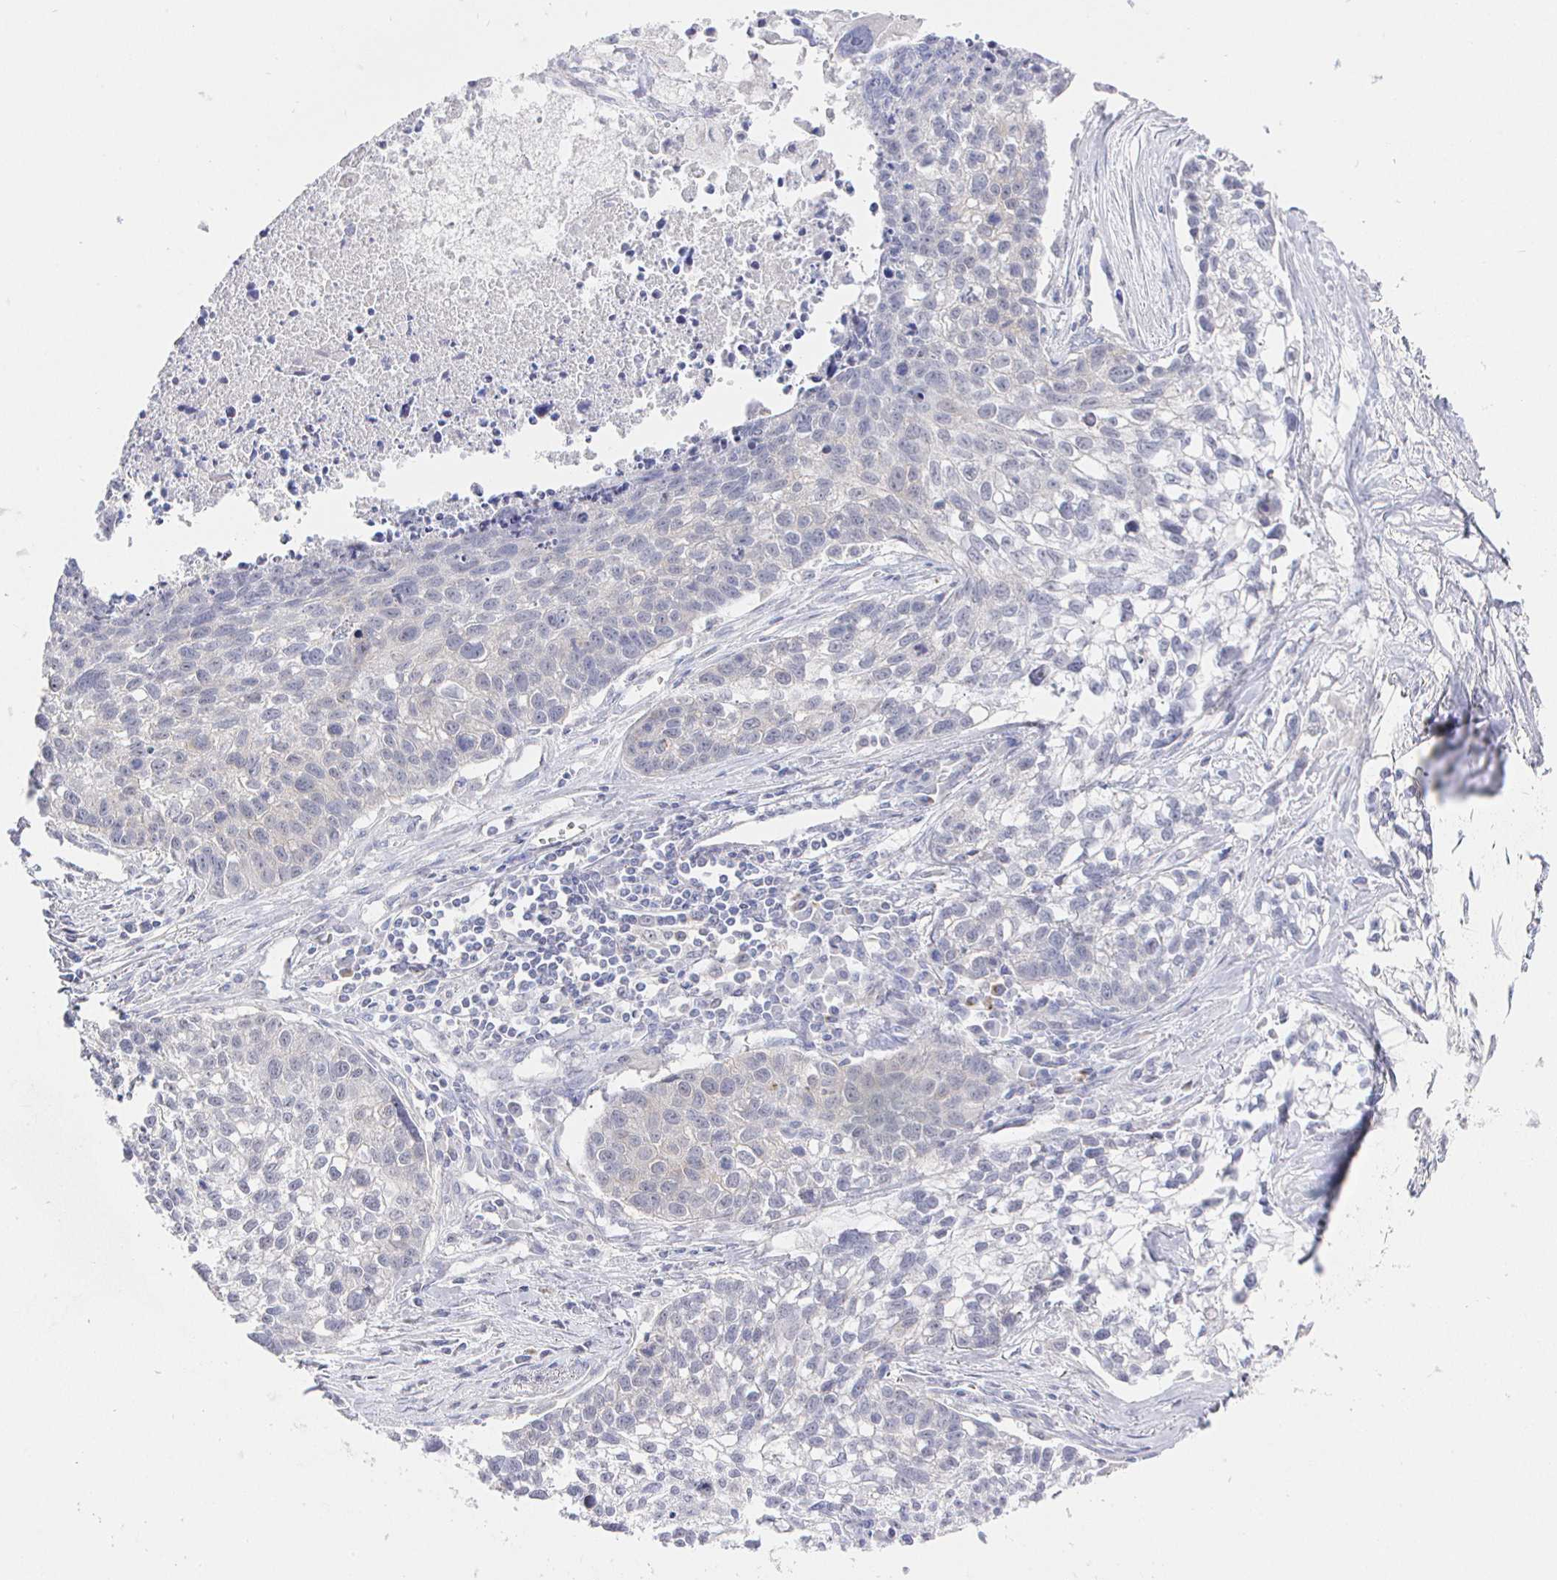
{"staining": {"intensity": "negative", "quantity": "none", "location": "none"}, "tissue": "lung cancer", "cell_type": "Tumor cells", "image_type": "cancer", "snomed": [{"axis": "morphology", "description": "Squamous cell carcinoma, NOS"}, {"axis": "topography", "description": "Lung"}], "caption": "There is no significant staining in tumor cells of squamous cell carcinoma (lung).", "gene": "LRRC23", "patient": {"sex": "male", "age": 74}}